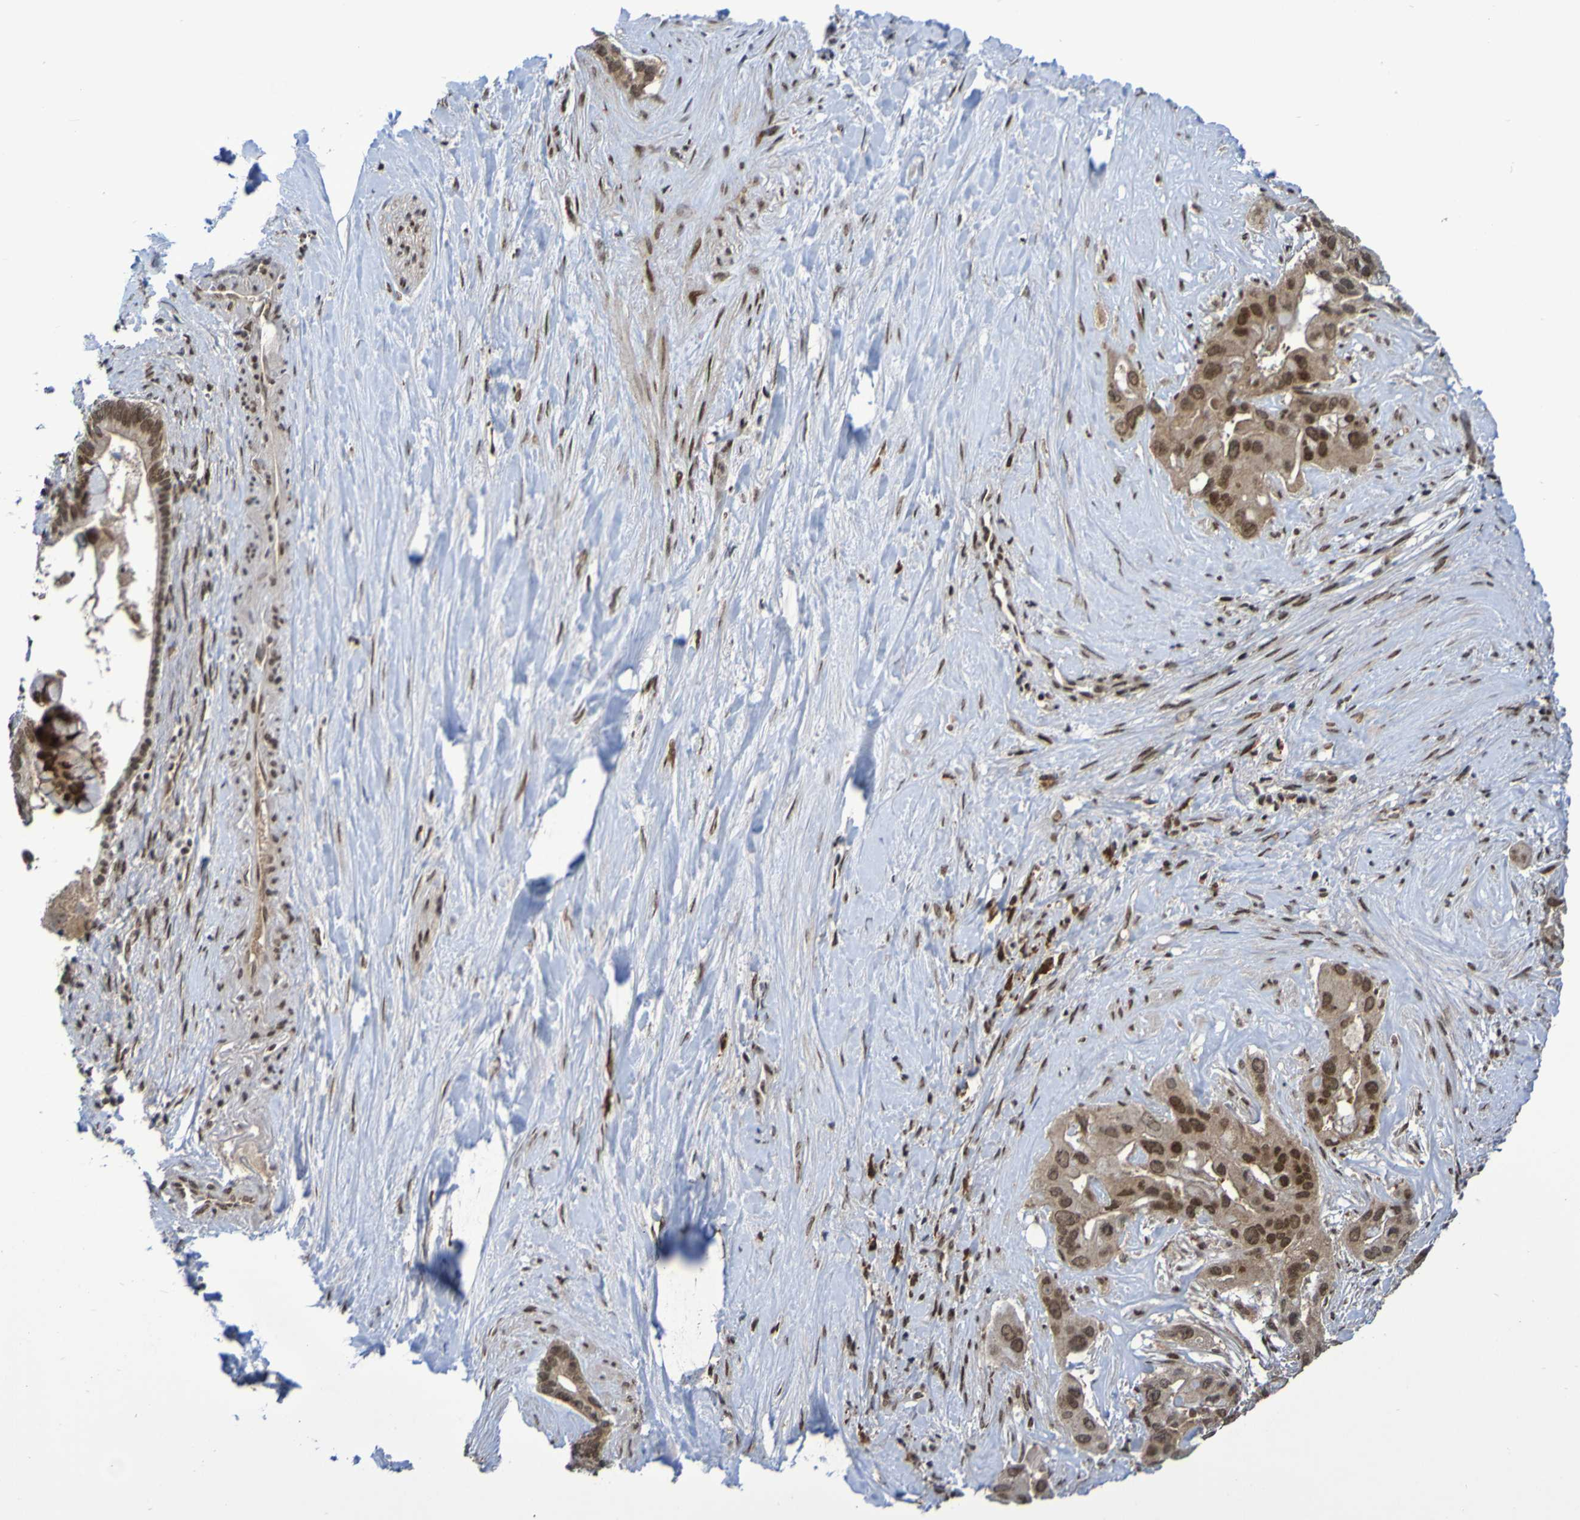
{"staining": {"intensity": "moderate", "quantity": ">75%", "location": "cytoplasmic/membranous,nuclear"}, "tissue": "liver cancer", "cell_type": "Tumor cells", "image_type": "cancer", "snomed": [{"axis": "morphology", "description": "Cholangiocarcinoma"}, {"axis": "topography", "description": "Liver"}], "caption": "High-magnification brightfield microscopy of liver cholangiocarcinoma stained with DAB (brown) and counterstained with hematoxylin (blue). tumor cells exhibit moderate cytoplasmic/membranous and nuclear staining is present in approximately>75% of cells.", "gene": "ITLN1", "patient": {"sex": "female", "age": 65}}